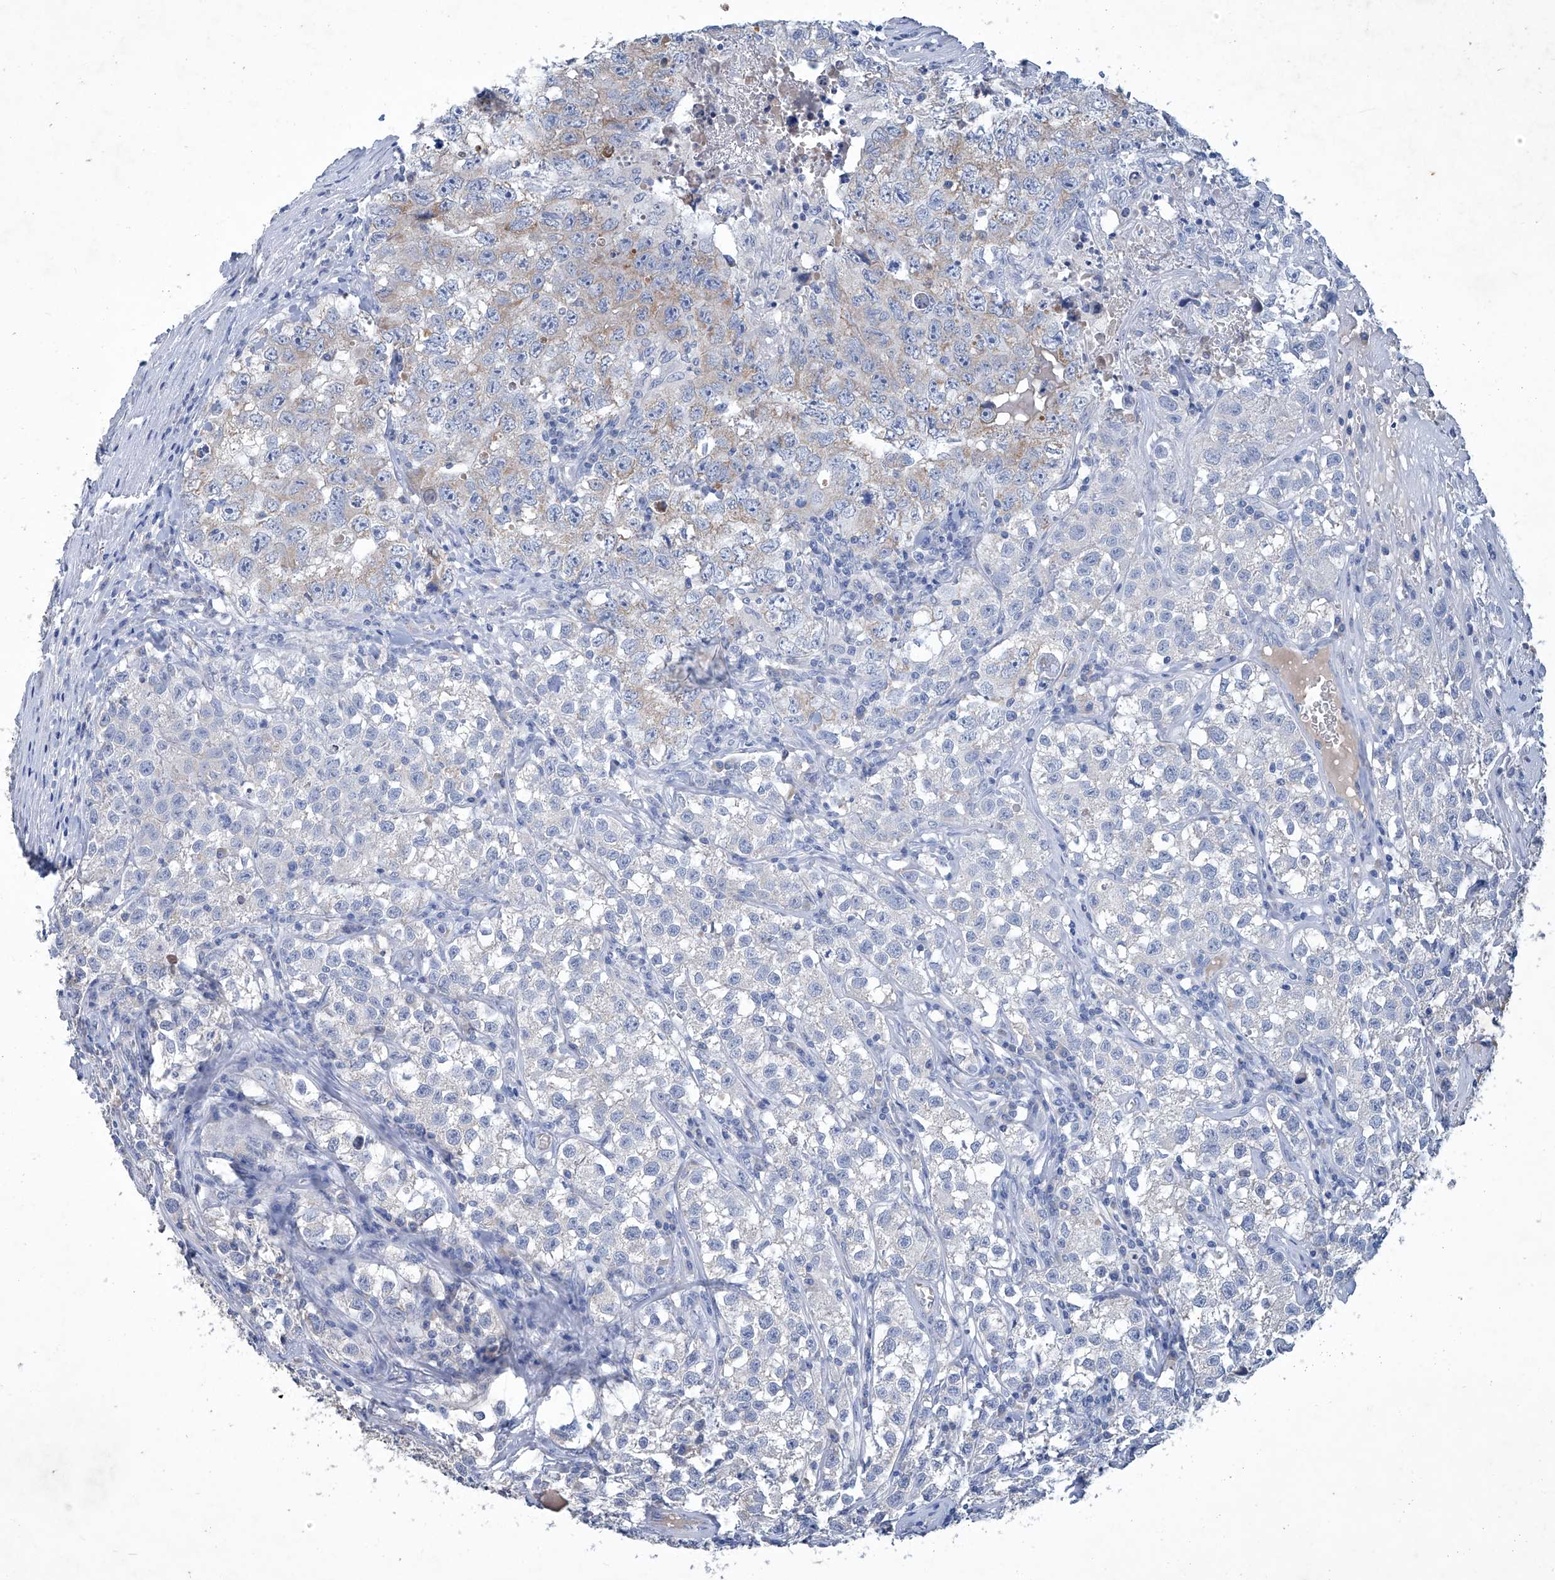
{"staining": {"intensity": "weak", "quantity": "25%-75%", "location": "cytoplasmic/membranous"}, "tissue": "testis cancer", "cell_type": "Tumor cells", "image_type": "cancer", "snomed": [{"axis": "morphology", "description": "Seminoma, NOS"}, {"axis": "morphology", "description": "Carcinoma, Embryonal, NOS"}, {"axis": "topography", "description": "Testis"}], "caption": "Tumor cells display weak cytoplasmic/membranous positivity in about 25%-75% of cells in testis cancer.", "gene": "MTARC1", "patient": {"sex": "male", "age": 43}}